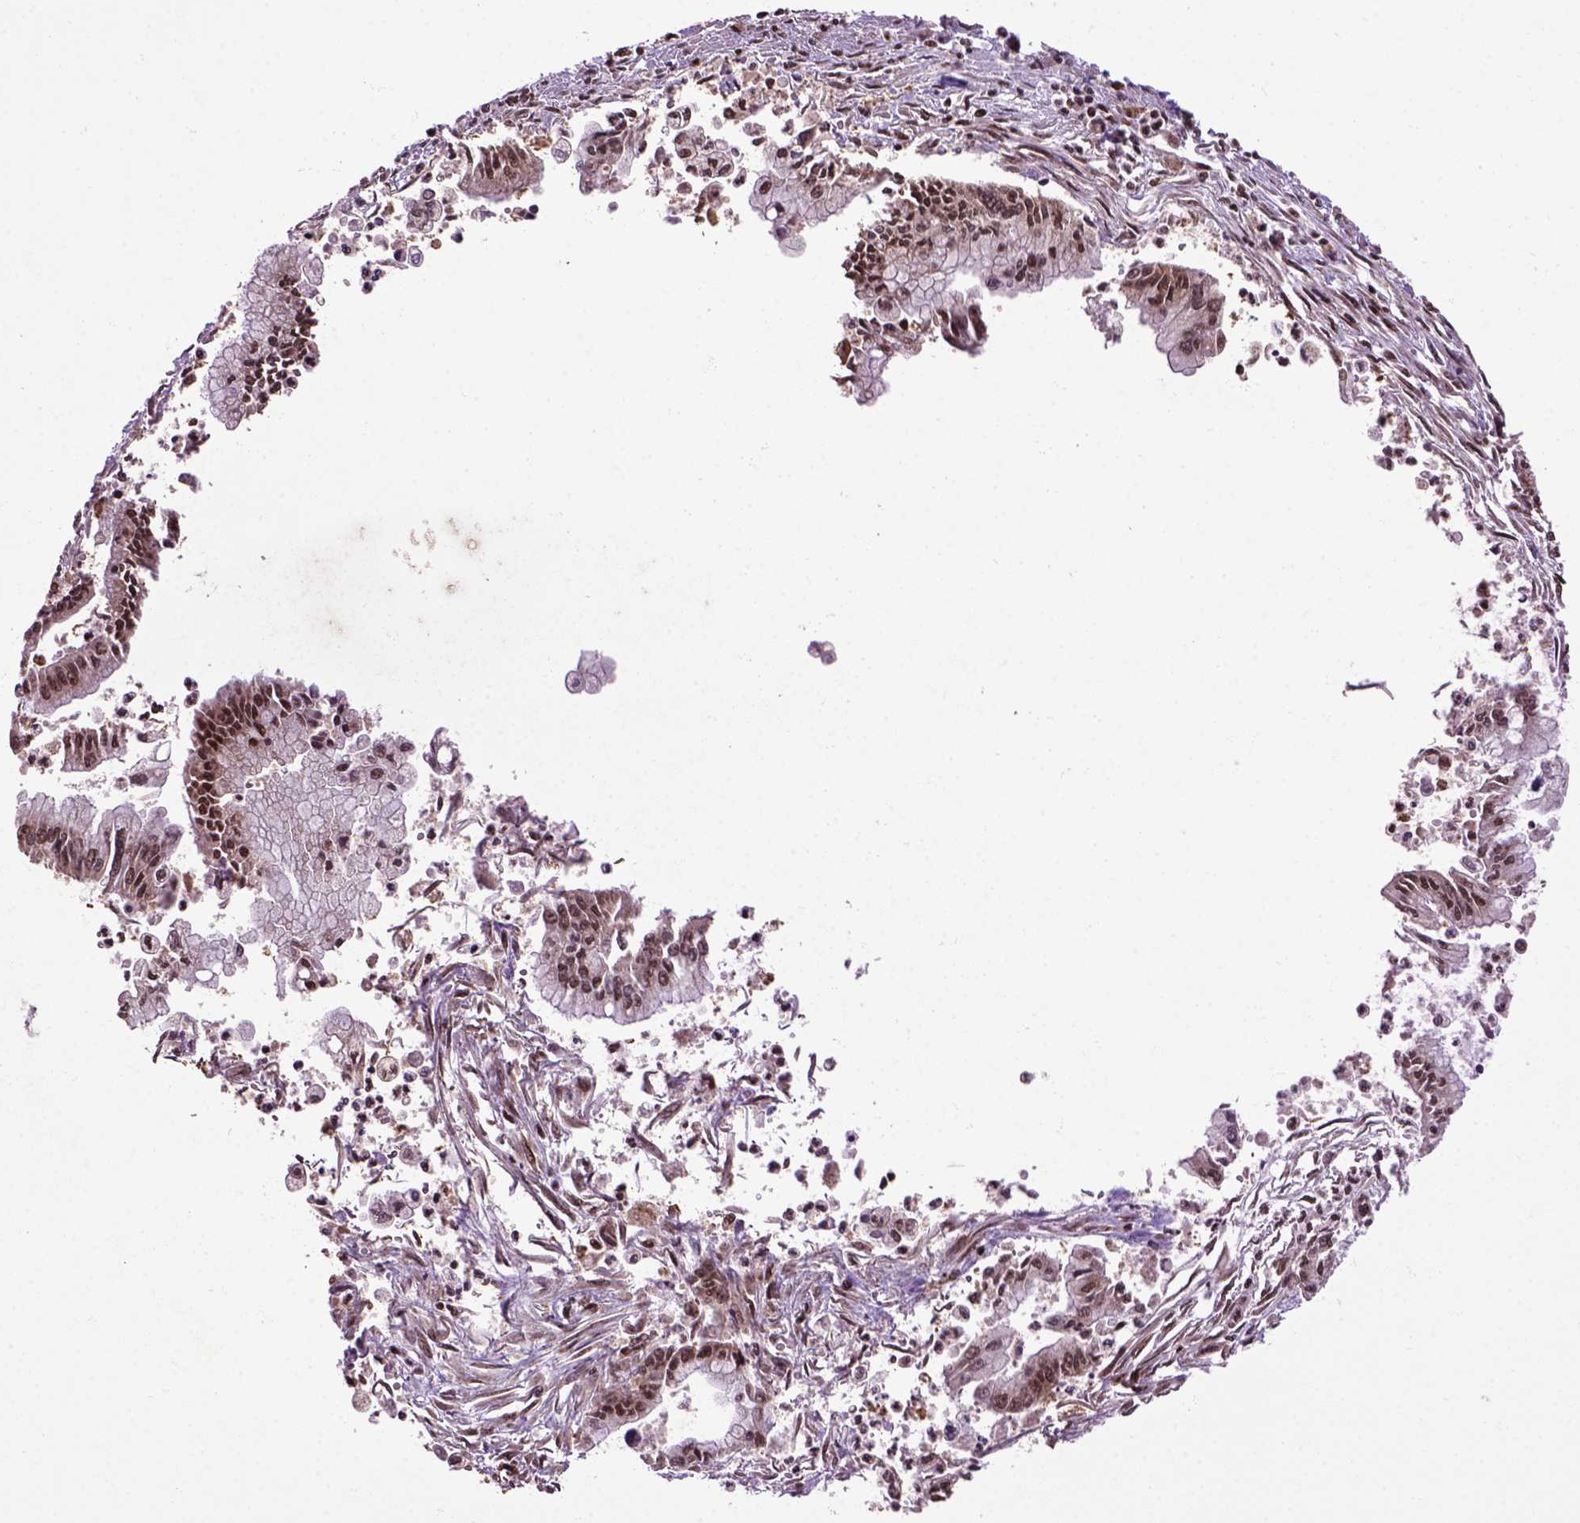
{"staining": {"intensity": "moderate", "quantity": ">75%", "location": "nuclear"}, "tissue": "pancreatic cancer", "cell_type": "Tumor cells", "image_type": "cancer", "snomed": [{"axis": "morphology", "description": "Adenocarcinoma, NOS"}, {"axis": "topography", "description": "Pancreas"}], "caption": "This is a micrograph of immunohistochemistry (IHC) staining of pancreatic cancer, which shows moderate staining in the nuclear of tumor cells.", "gene": "CELF1", "patient": {"sex": "female", "age": 65}}